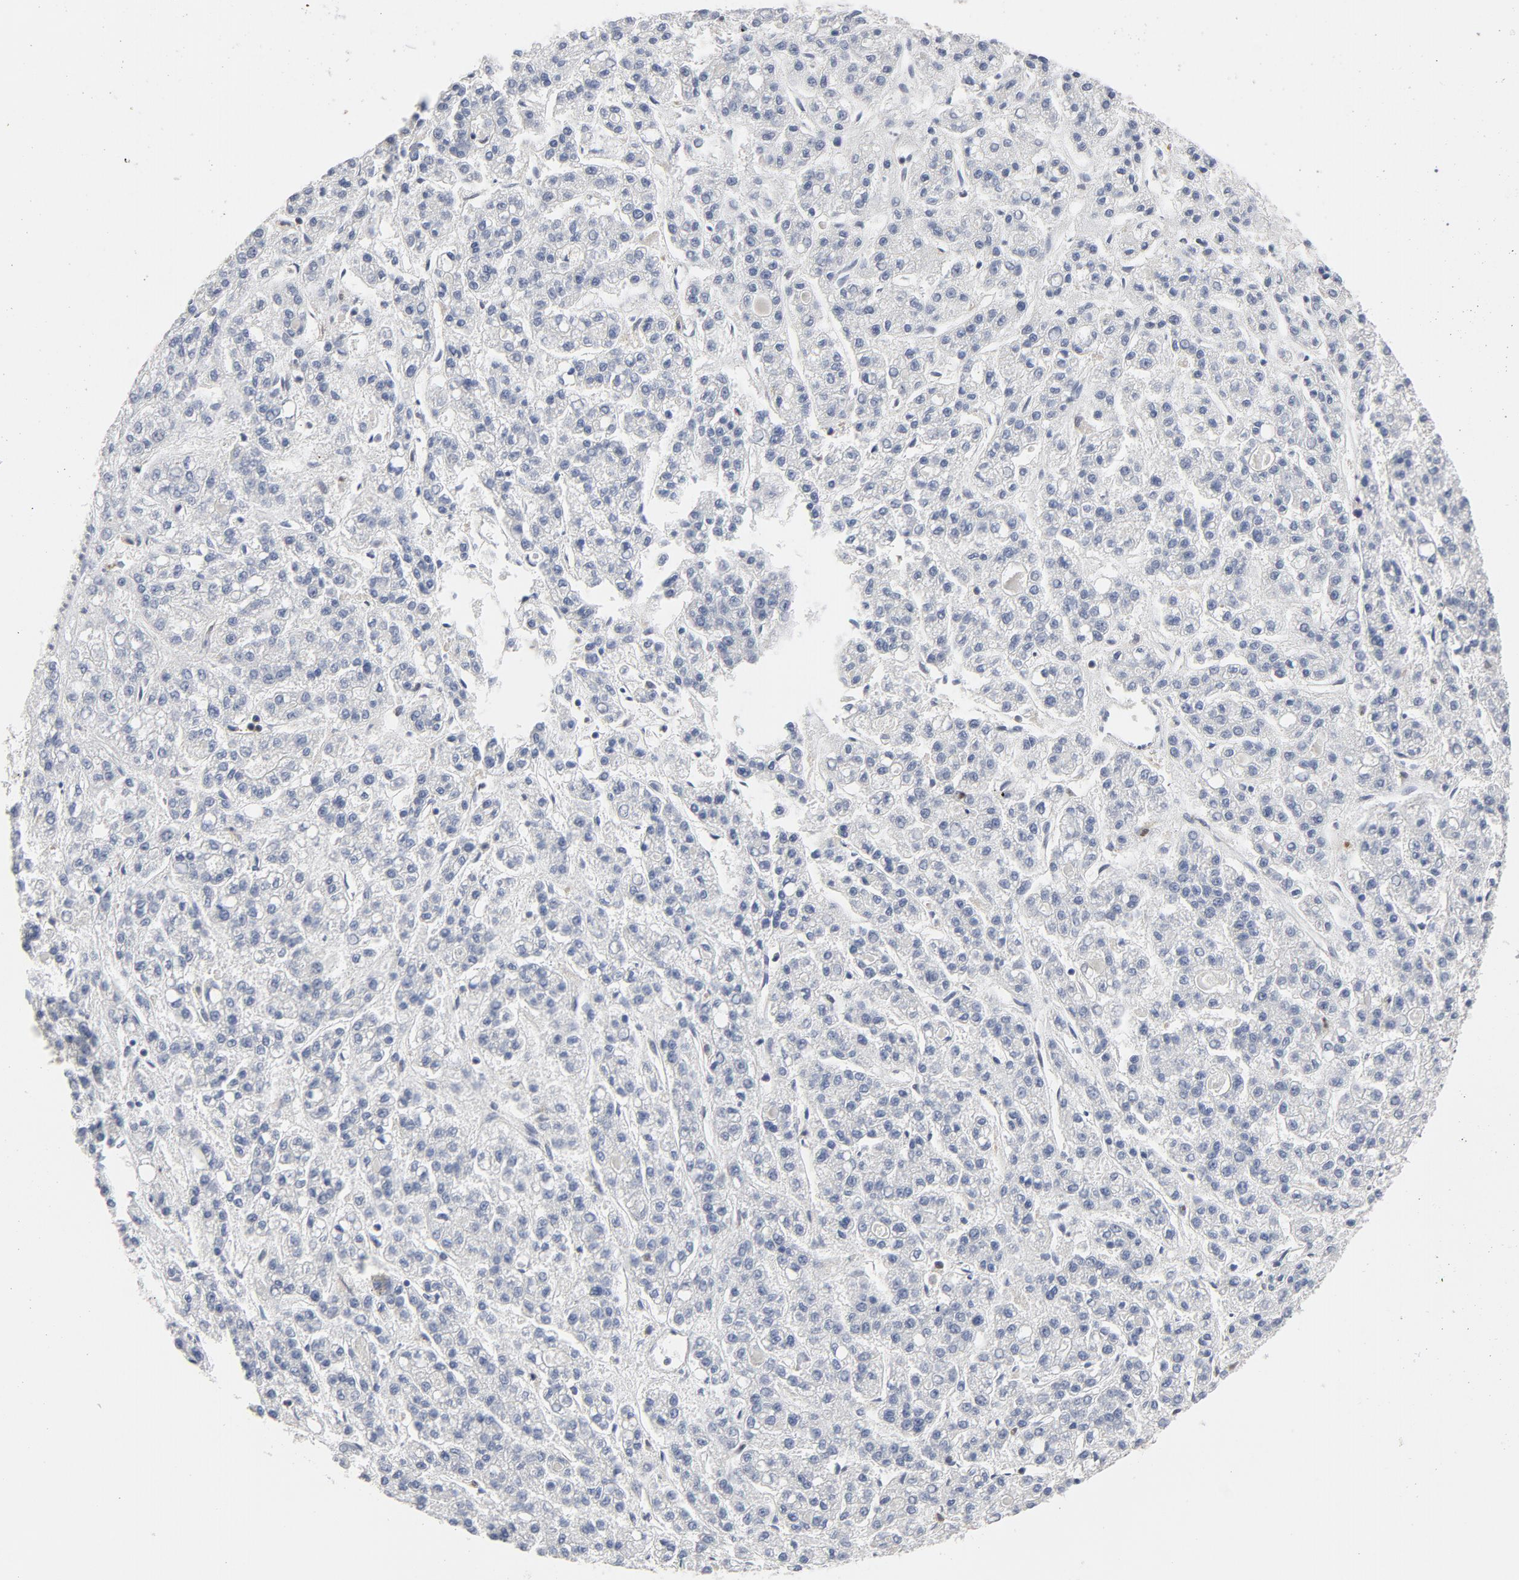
{"staining": {"intensity": "negative", "quantity": "none", "location": "none"}, "tissue": "liver cancer", "cell_type": "Tumor cells", "image_type": "cancer", "snomed": [{"axis": "morphology", "description": "Carcinoma, Hepatocellular, NOS"}, {"axis": "topography", "description": "Liver"}], "caption": "An image of liver hepatocellular carcinoma stained for a protein exhibits no brown staining in tumor cells. (DAB immunohistochemistry with hematoxylin counter stain).", "gene": "NFKB1", "patient": {"sex": "male", "age": 70}}